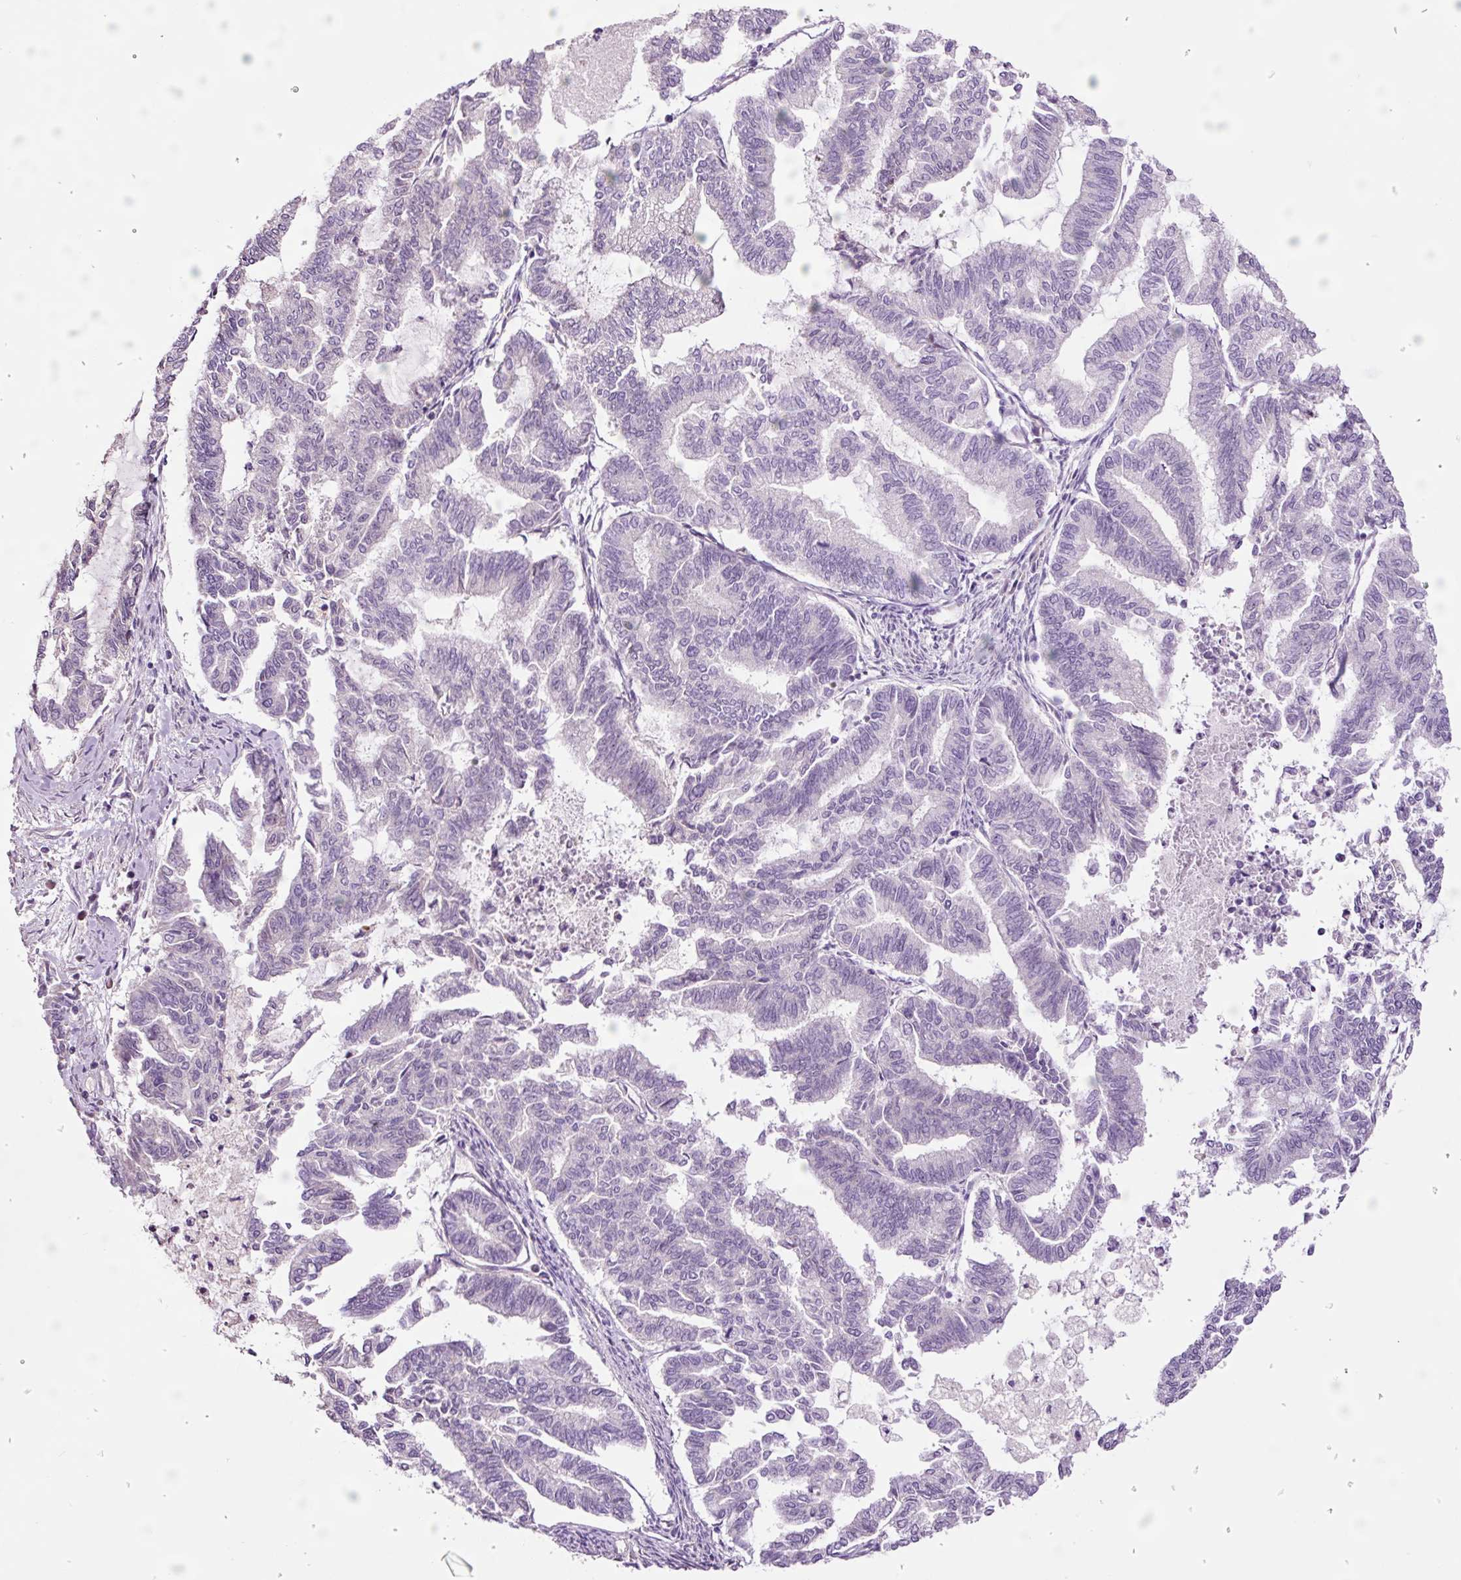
{"staining": {"intensity": "negative", "quantity": "none", "location": "none"}, "tissue": "endometrial cancer", "cell_type": "Tumor cells", "image_type": "cancer", "snomed": [{"axis": "morphology", "description": "Adenocarcinoma, NOS"}, {"axis": "topography", "description": "Endometrium"}], "caption": "High magnification brightfield microscopy of adenocarcinoma (endometrial) stained with DAB (3,3'-diaminobenzidine) (brown) and counterstained with hematoxylin (blue): tumor cells show no significant expression. (Brightfield microscopy of DAB (3,3'-diaminobenzidine) immunohistochemistry (IHC) at high magnification).", "gene": "TMEM235", "patient": {"sex": "female", "age": 79}}